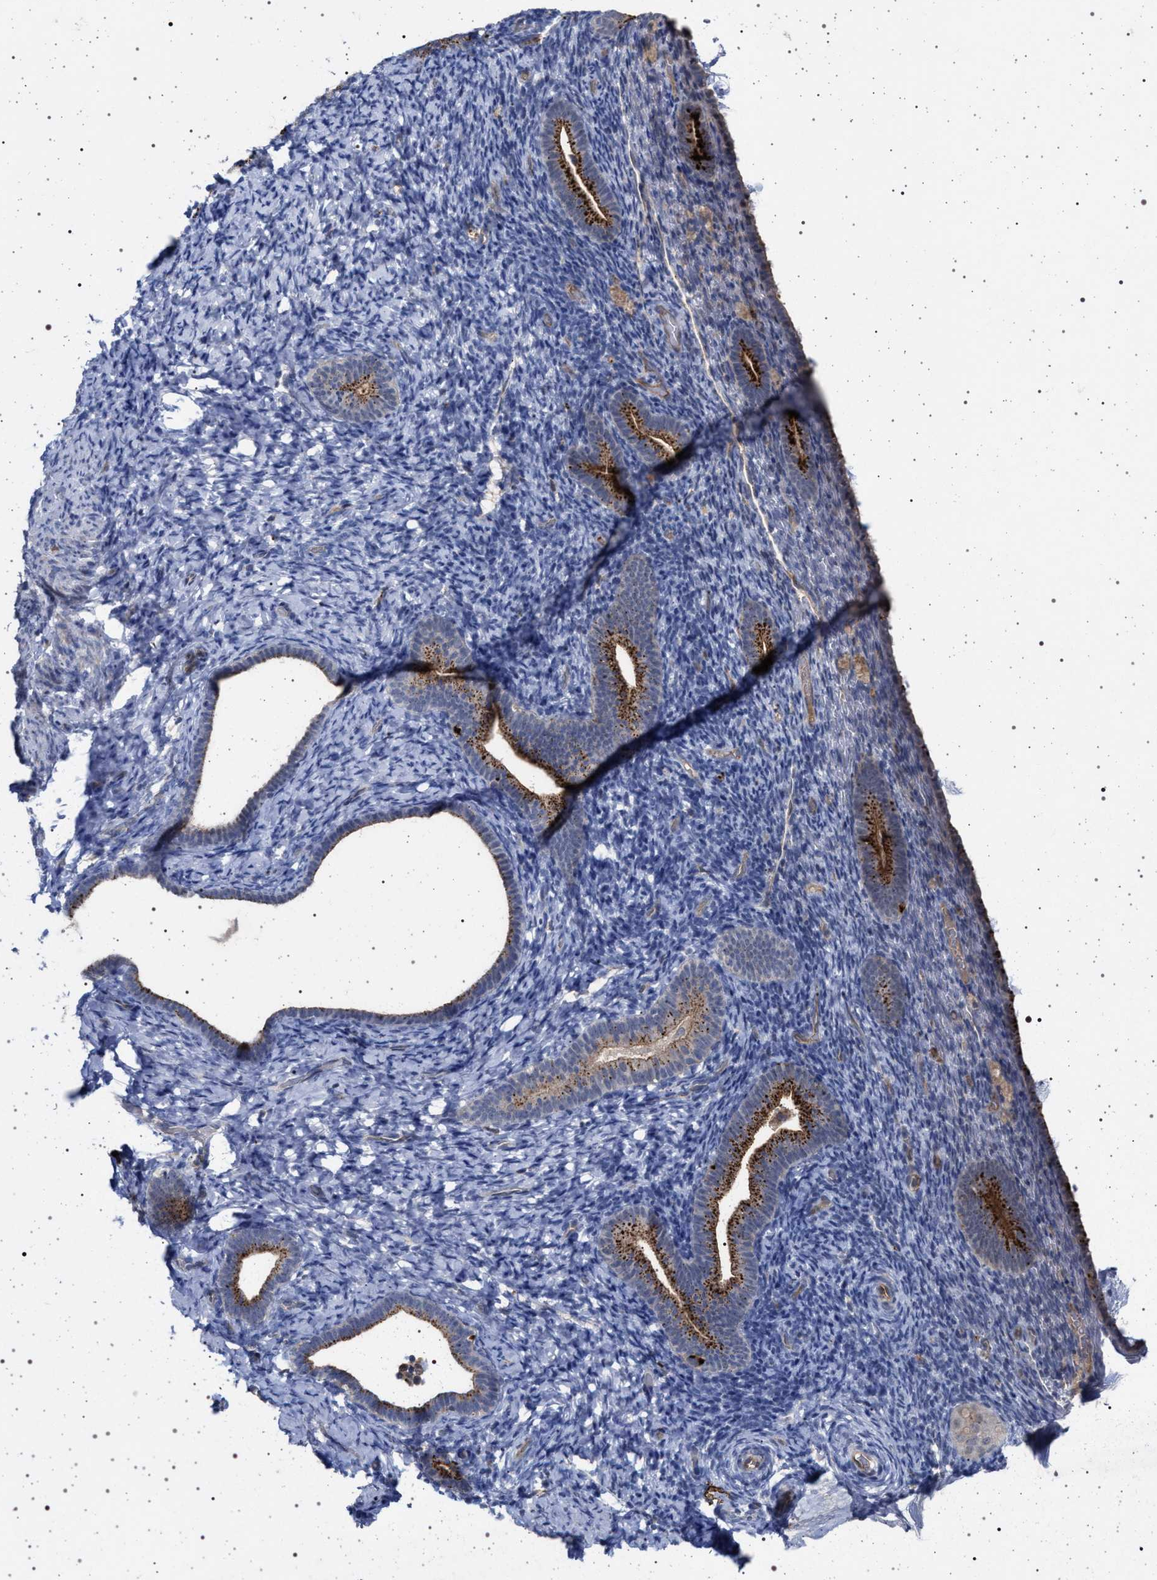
{"staining": {"intensity": "negative", "quantity": "none", "location": "none"}, "tissue": "endometrium", "cell_type": "Cells in endometrial stroma", "image_type": "normal", "snomed": [{"axis": "morphology", "description": "Normal tissue, NOS"}, {"axis": "topography", "description": "Endometrium"}], "caption": "High power microscopy photomicrograph of an IHC histopathology image of benign endometrium, revealing no significant expression in cells in endometrial stroma.", "gene": "RBM48", "patient": {"sex": "female", "age": 51}}